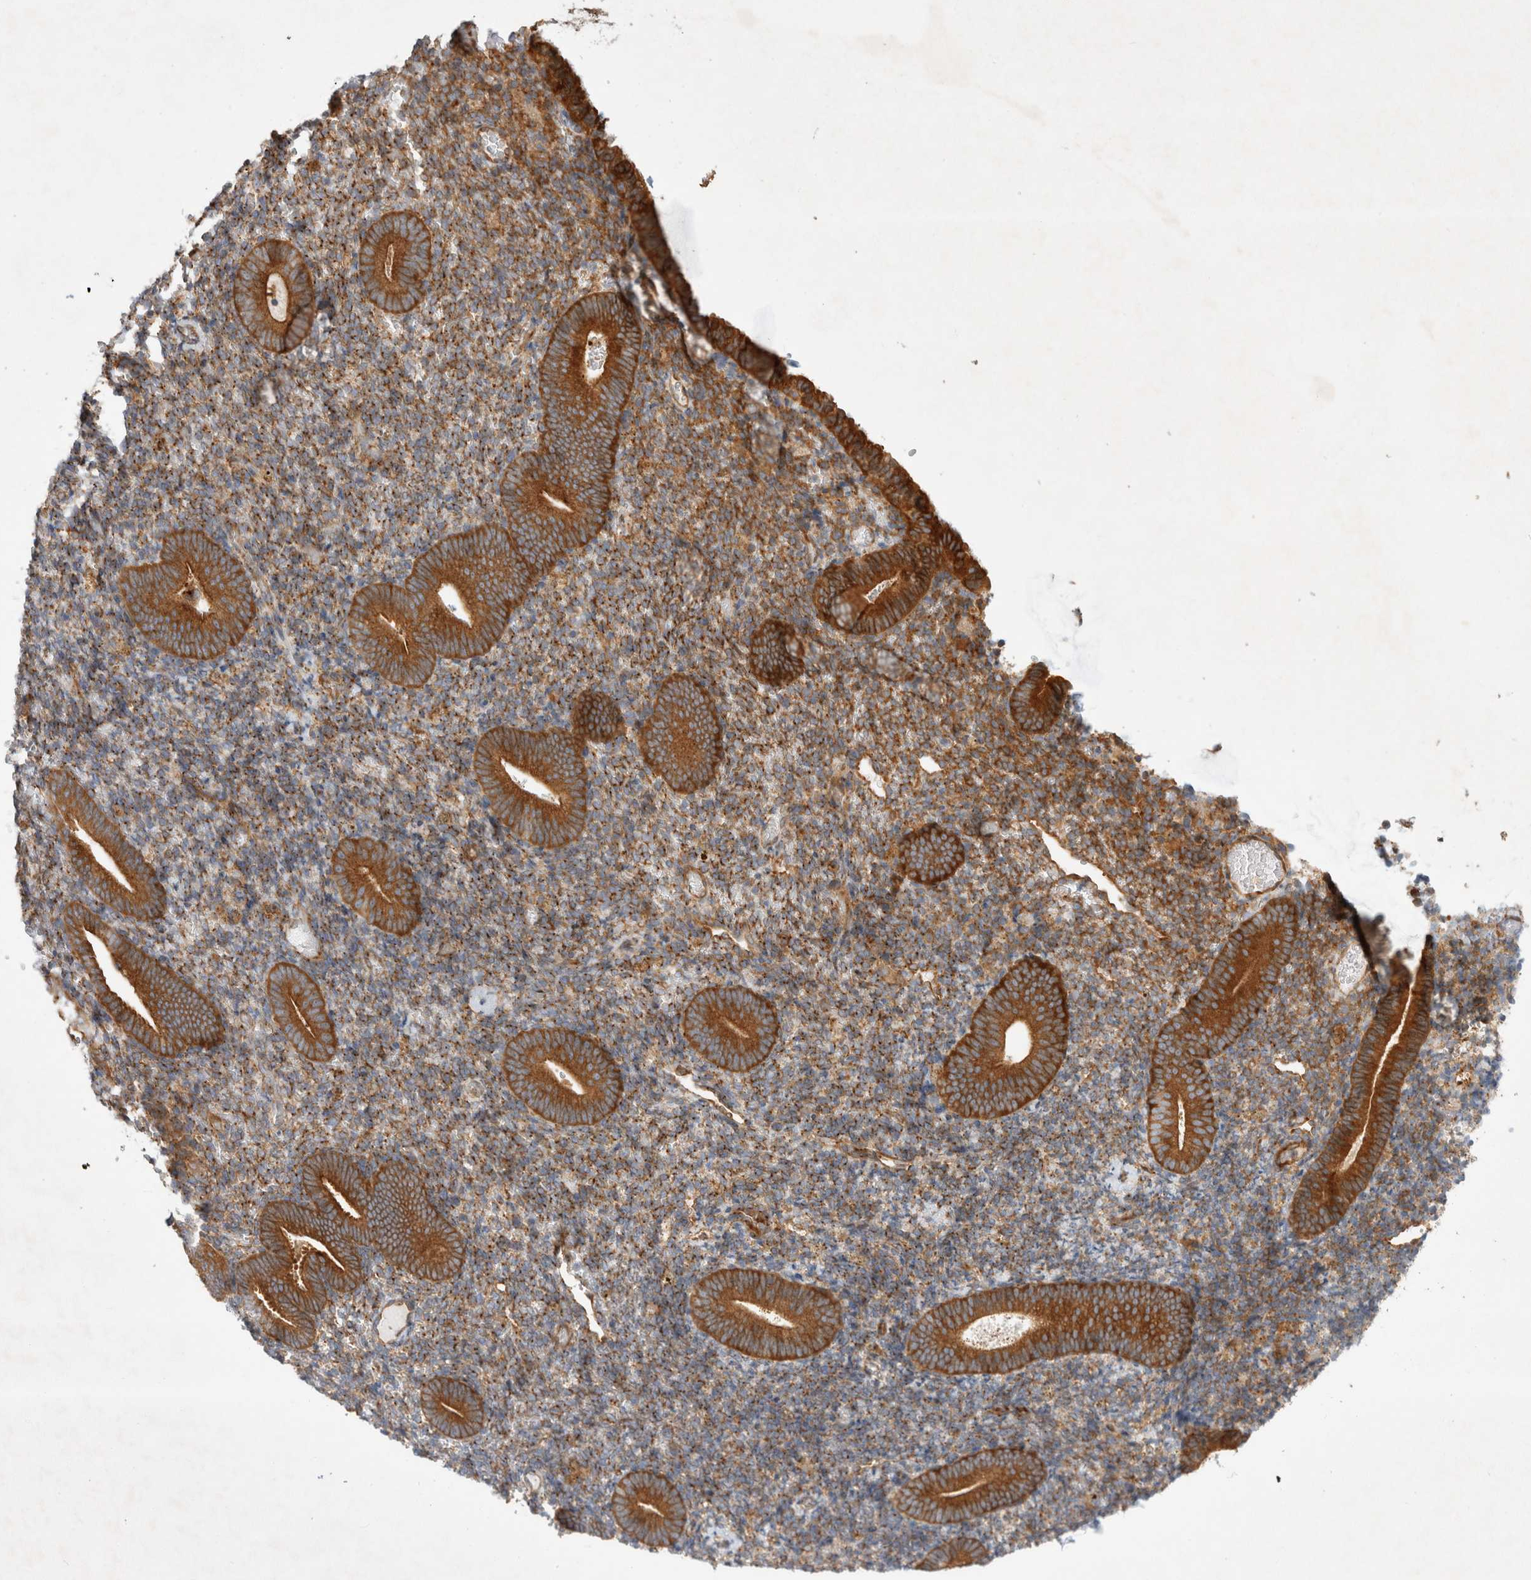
{"staining": {"intensity": "moderate", "quantity": ">75%", "location": "cytoplasmic/membranous"}, "tissue": "endometrium", "cell_type": "Cells in endometrial stroma", "image_type": "normal", "snomed": [{"axis": "morphology", "description": "Normal tissue, NOS"}, {"axis": "topography", "description": "Endometrium"}], "caption": "DAB immunohistochemical staining of unremarkable endometrium reveals moderate cytoplasmic/membranous protein staining in about >75% of cells in endometrial stroma.", "gene": "GPR150", "patient": {"sex": "female", "age": 51}}